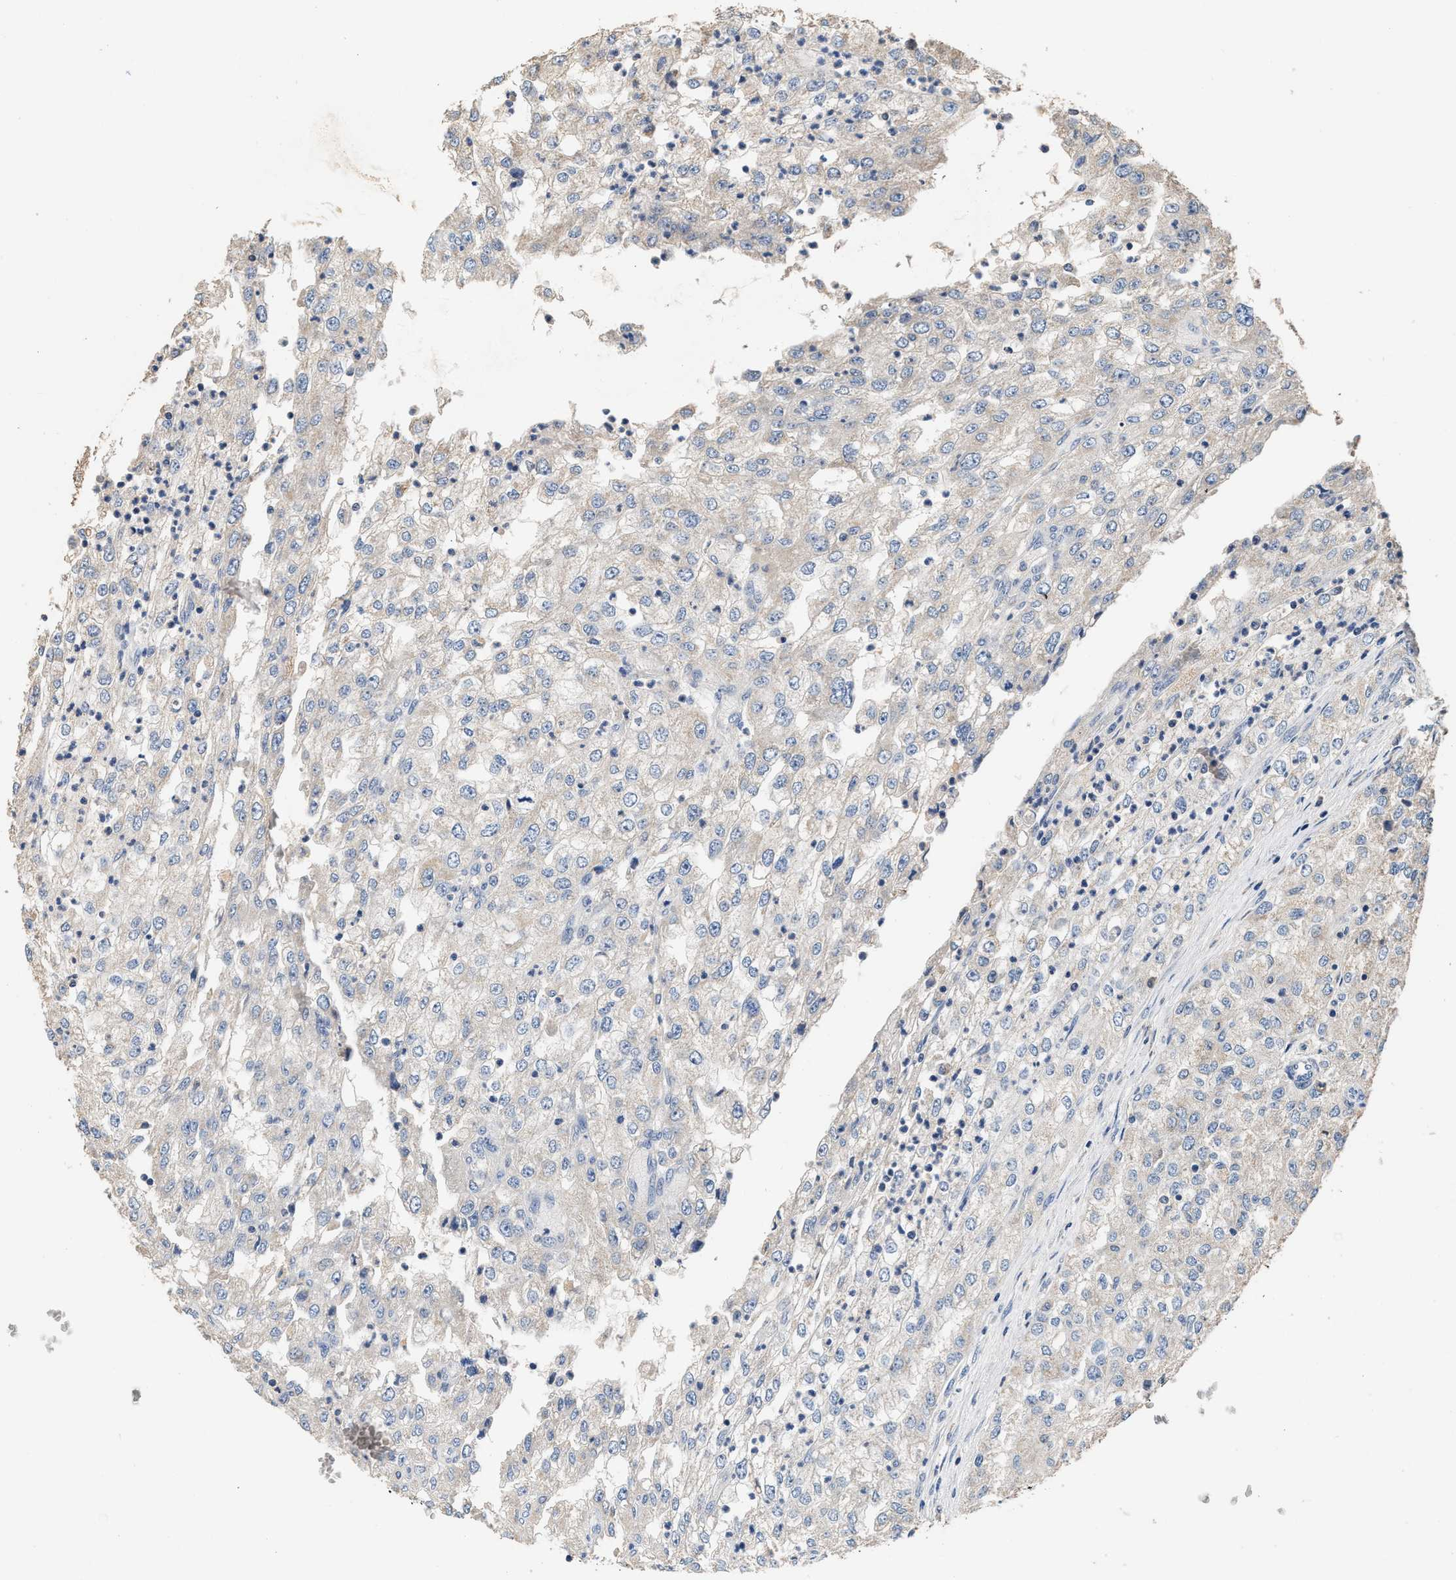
{"staining": {"intensity": "negative", "quantity": "none", "location": "none"}, "tissue": "renal cancer", "cell_type": "Tumor cells", "image_type": "cancer", "snomed": [{"axis": "morphology", "description": "Adenocarcinoma, NOS"}, {"axis": "topography", "description": "Kidney"}], "caption": "DAB (3,3'-diaminobenzidine) immunohistochemical staining of human adenocarcinoma (renal) demonstrates no significant positivity in tumor cells.", "gene": "PTGR3", "patient": {"sex": "female", "age": 54}}